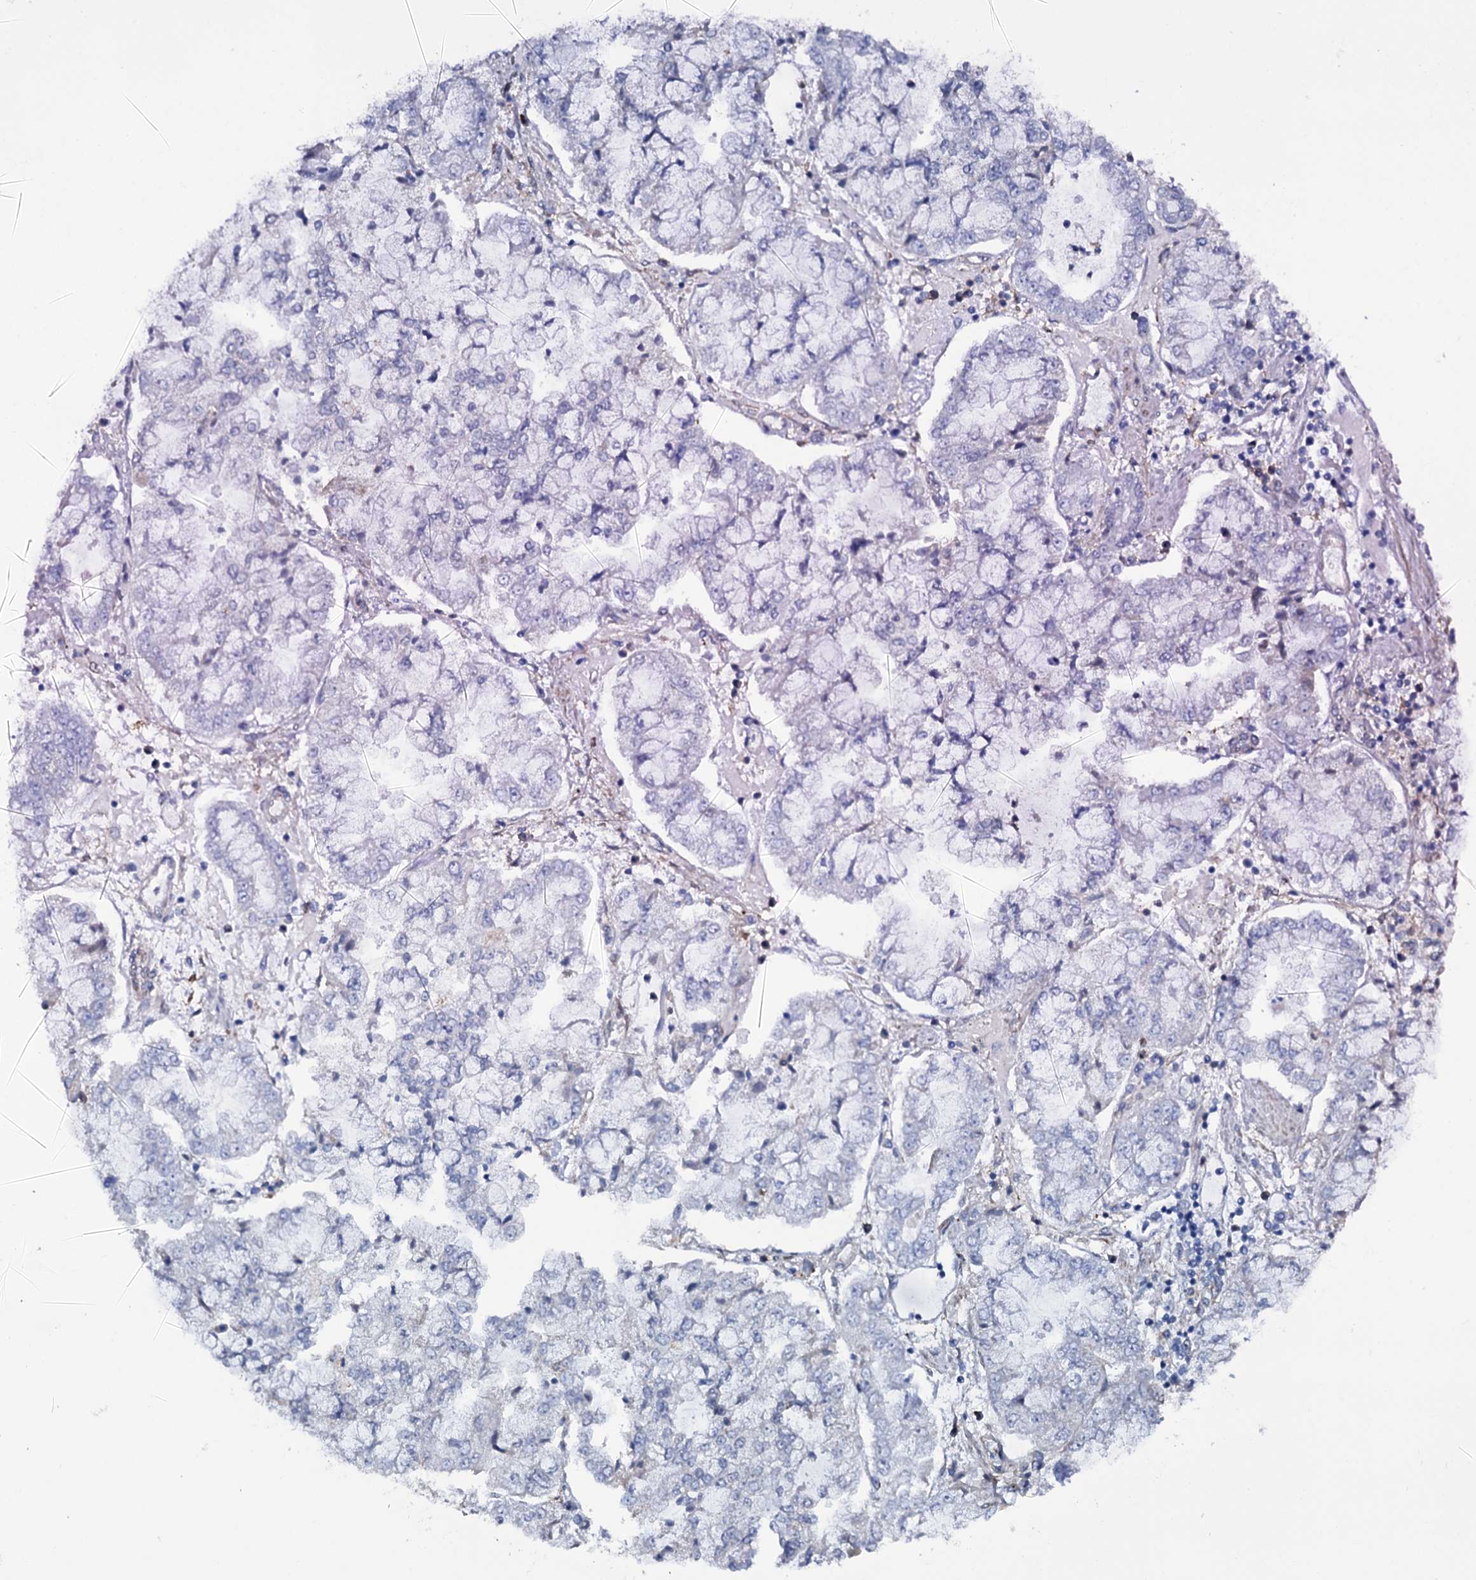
{"staining": {"intensity": "negative", "quantity": "none", "location": "none"}, "tissue": "stomach cancer", "cell_type": "Tumor cells", "image_type": "cancer", "snomed": [{"axis": "morphology", "description": "Adenocarcinoma, NOS"}, {"axis": "topography", "description": "Stomach"}], "caption": "Immunohistochemistry (IHC) image of neoplastic tissue: human stomach cancer stained with DAB demonstrates no significant protein positivity in tumor cells.", "gene": "TTC23", "patient": {"sex": "male", "age": 76}}